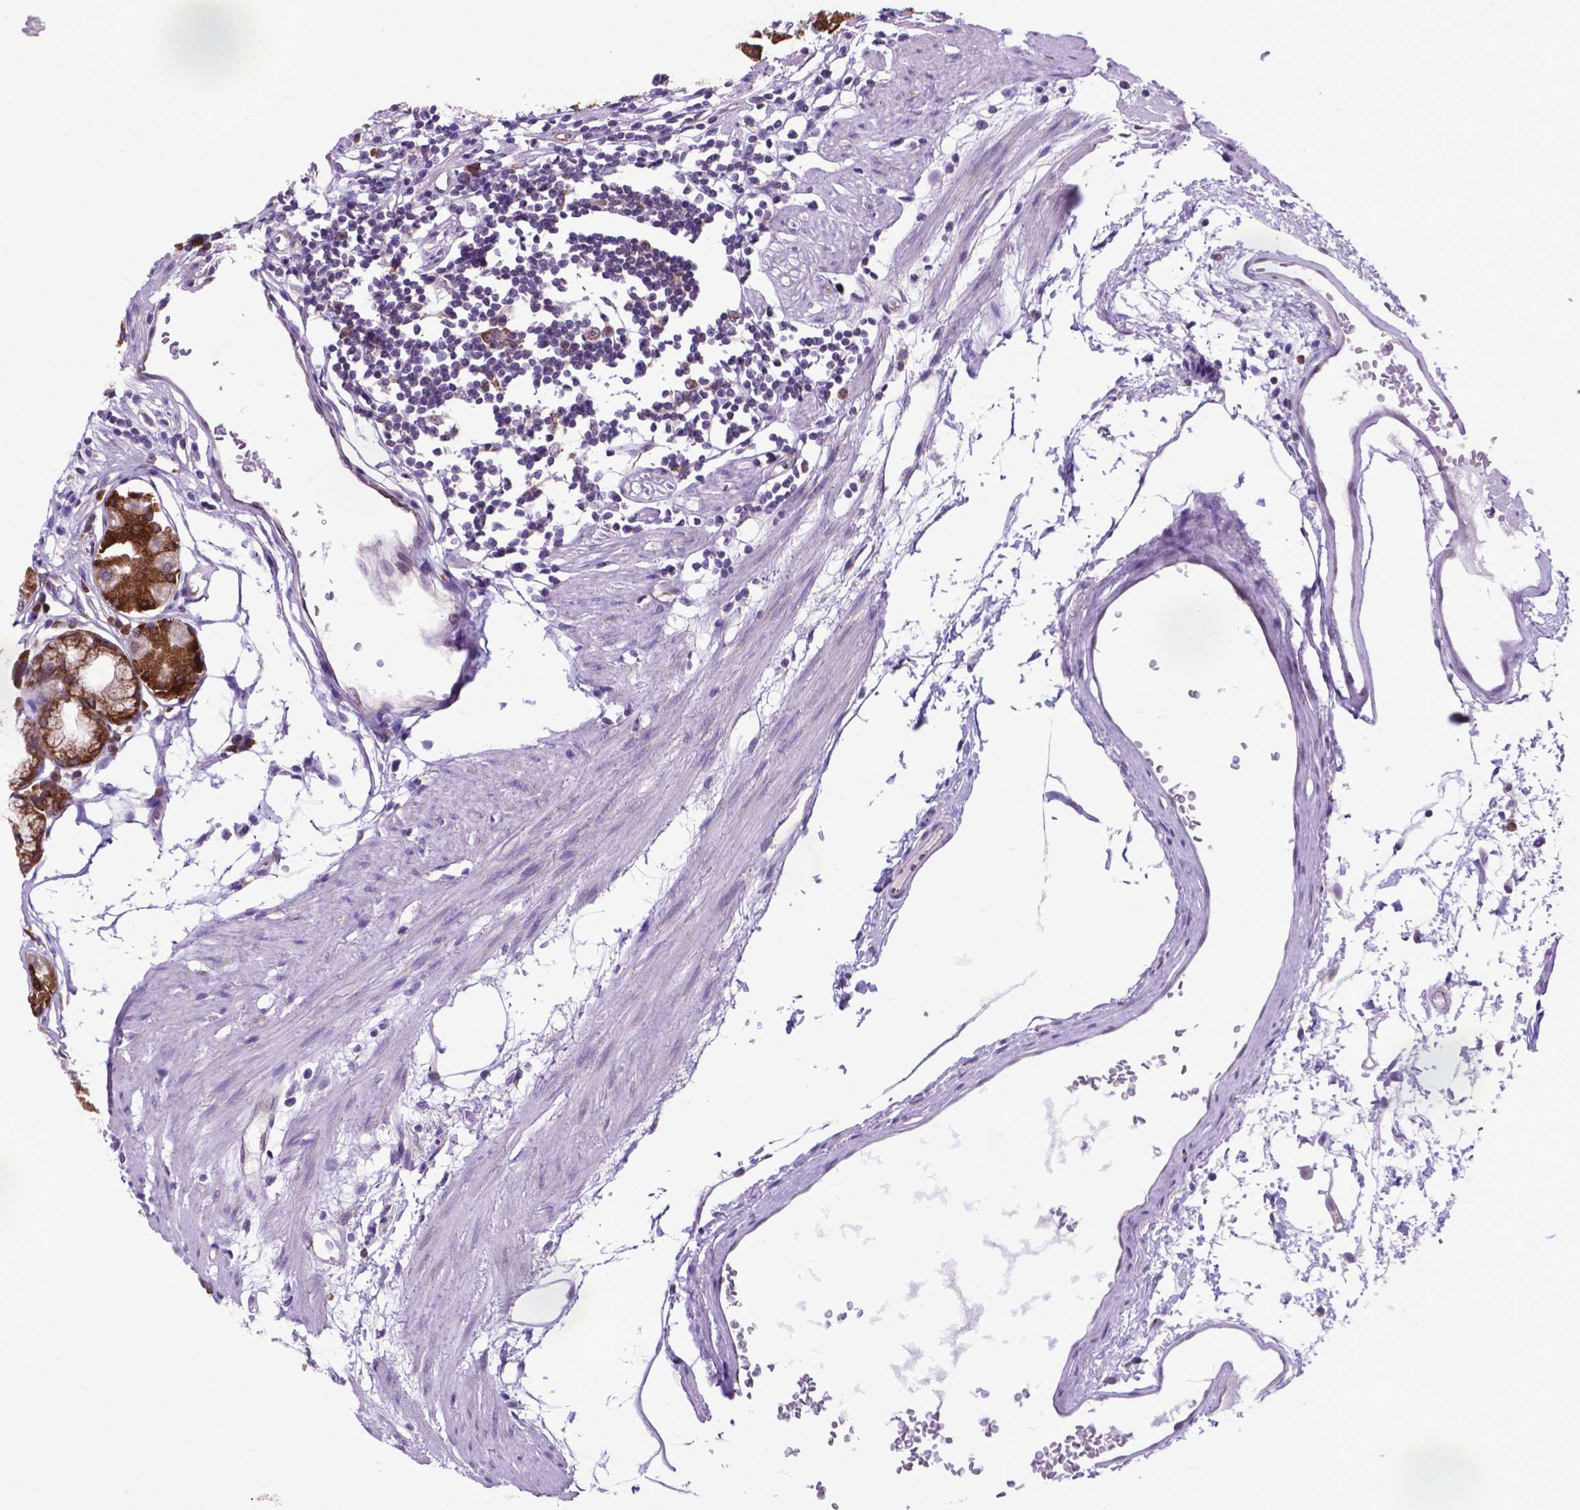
{"staining": {"intensity": "moderate", "quantity": ">75%", "location": "cytoplasmic/membranous"}, "tissue": "stomach", "cell_type": "Glandular cells", "image_type": "normal", "snomed": [{"axis": "morphology", "description": "Normal tissue, NOS"}, {"axis": "topography", "description": "Stomach"}], "caption": "About >75% of glandular cells in normal human stomach demonstrate moderate cytoplasmic/membranous protein expression as visualized by brown immunohistochemical staining.", "gene": "ENSG00000269590", "patient": {"sex": "male", "age": 55}}